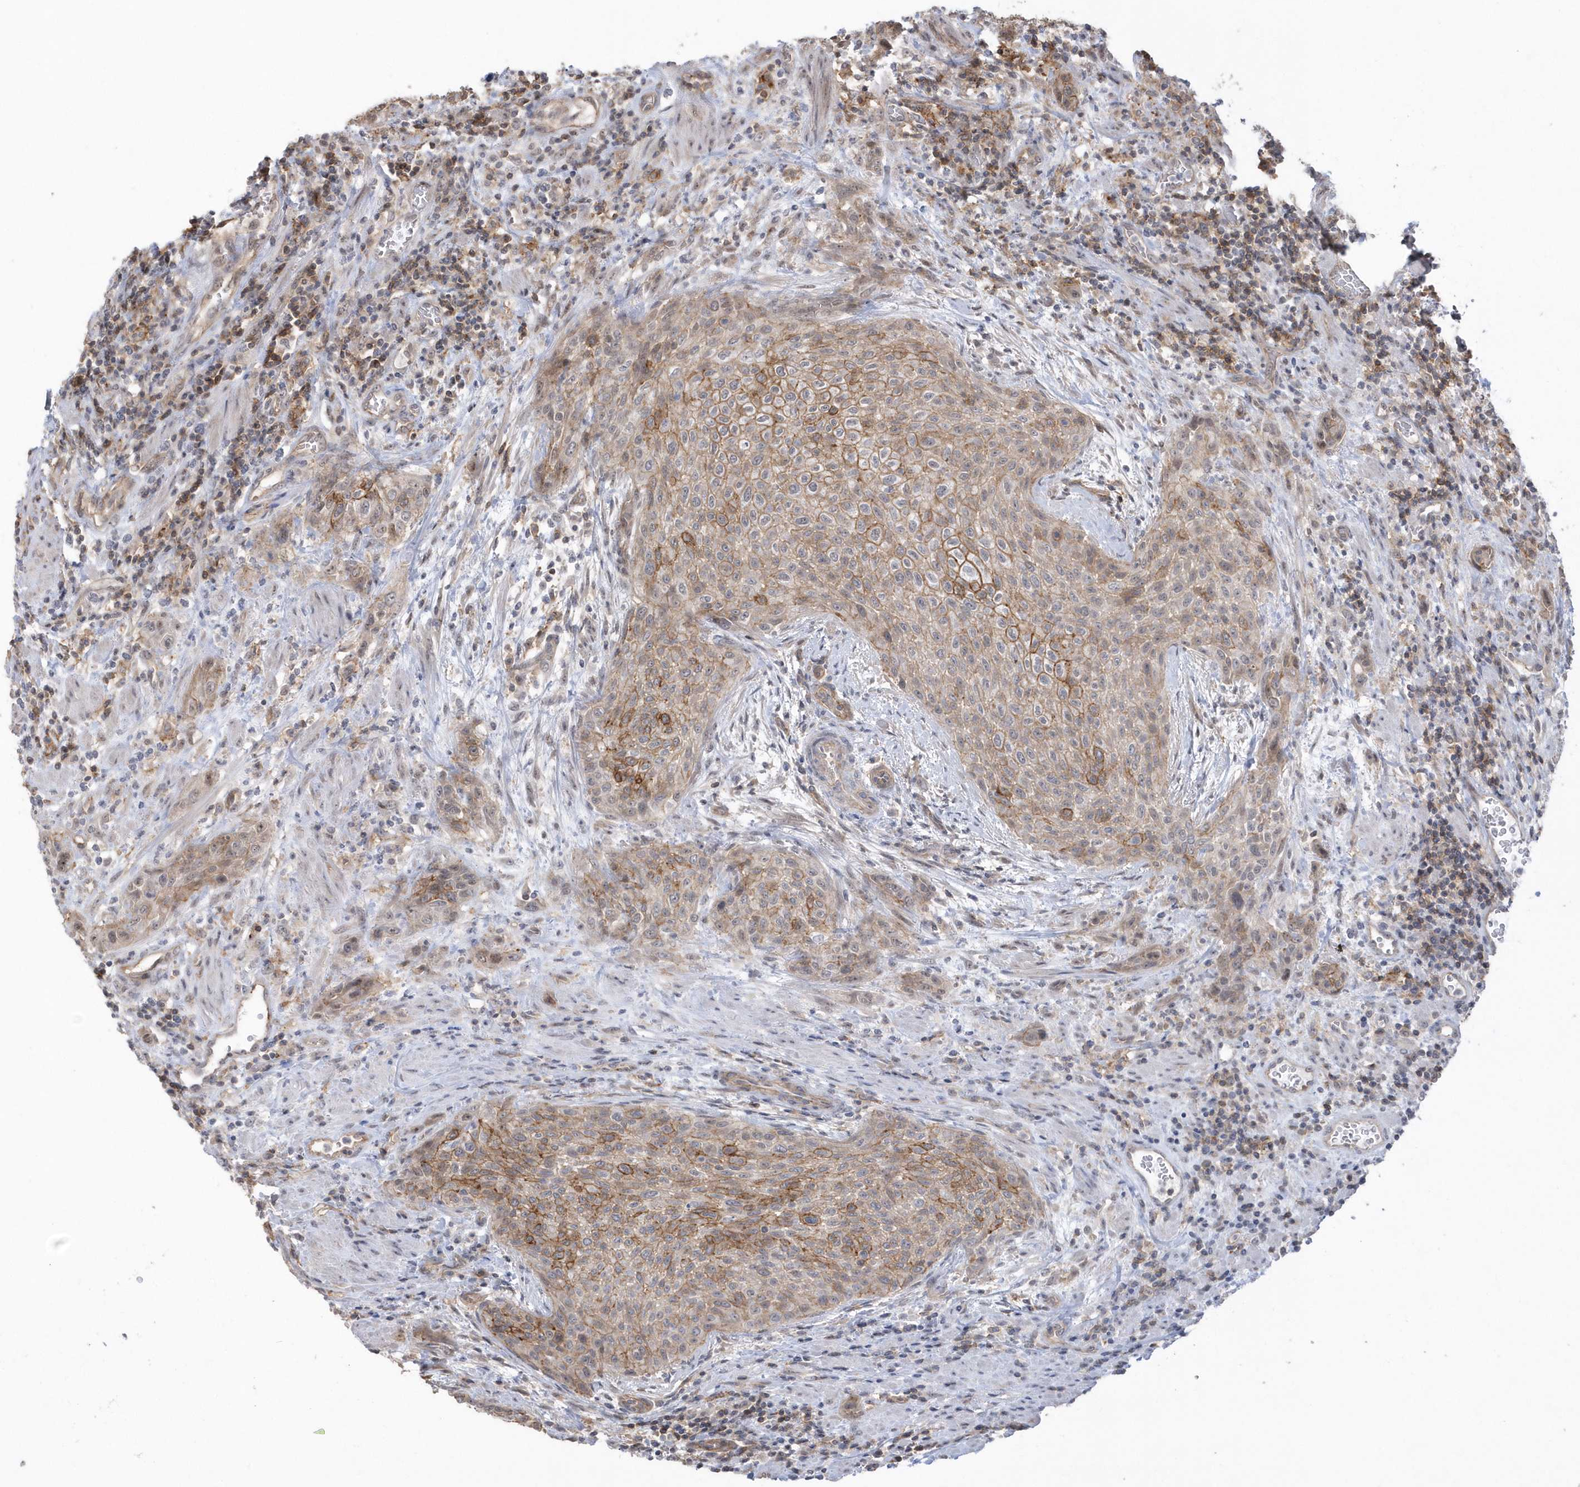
{"staining": {"intensity": "moderate", "quantity": ">75%", "location": "cytoplasmic/membranous"}, "tissue": "urothelial cancer", "cell_type": "Tumor cells", "image_type": "cancer", "snomed": [{"axis": "morphology", "description": "Urothelial carcinoma, High grade"}, {"axis": "topography", "description": "Urinary bladder"}], "caption": "Urothelial carcinoma (high-grade) stained with a brown dye exhibits moderate cytoplasmic/membranous positive staining in about >75% of tumor cells.", "gene": "CRIP3", "patient": {"sex": "male", "age": 35}}